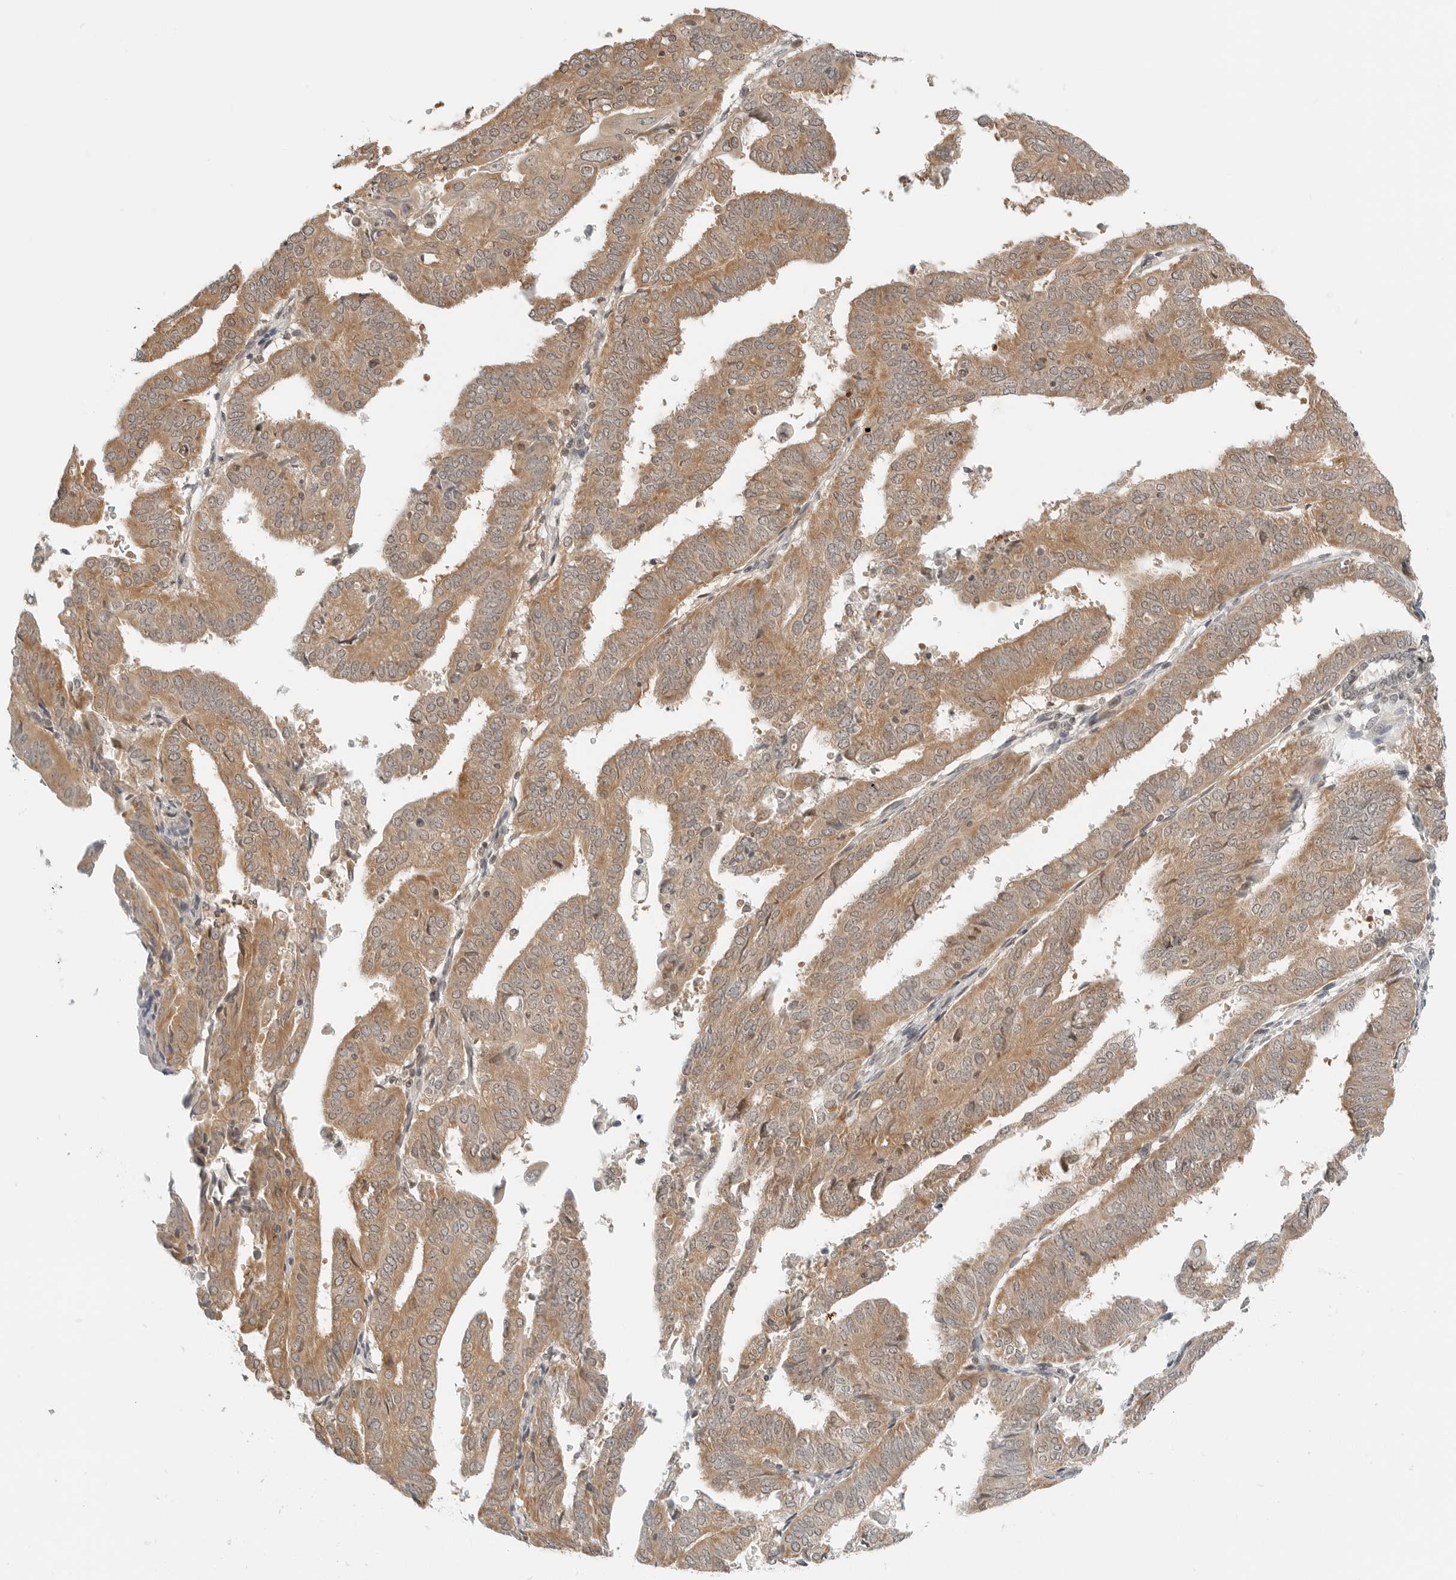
{"staining": {"intensity": "moderate", "quantity": ">75%", "location": "cytoplasmic/membranous"}, "tissue": "endometrial cancer", "cell_type": "Tumor cells", "image_type": "cancer", "snomed": [{"axis": "morphology", "description": "Adenocarcinoma, NOS"}, {"axis": "topography", "description": "Uterus"}], "caption": "High-magnification brightfield microscopy of endometrial cancer stained with DAB (brown) and counterstained with hematoxylin (blue). tumor cells exhibit moderate cytoplasmic/membranous expression is seen in about>75% of cells.", "gene": "IQCC", "patient": {"sex": "female", "age": 77}}